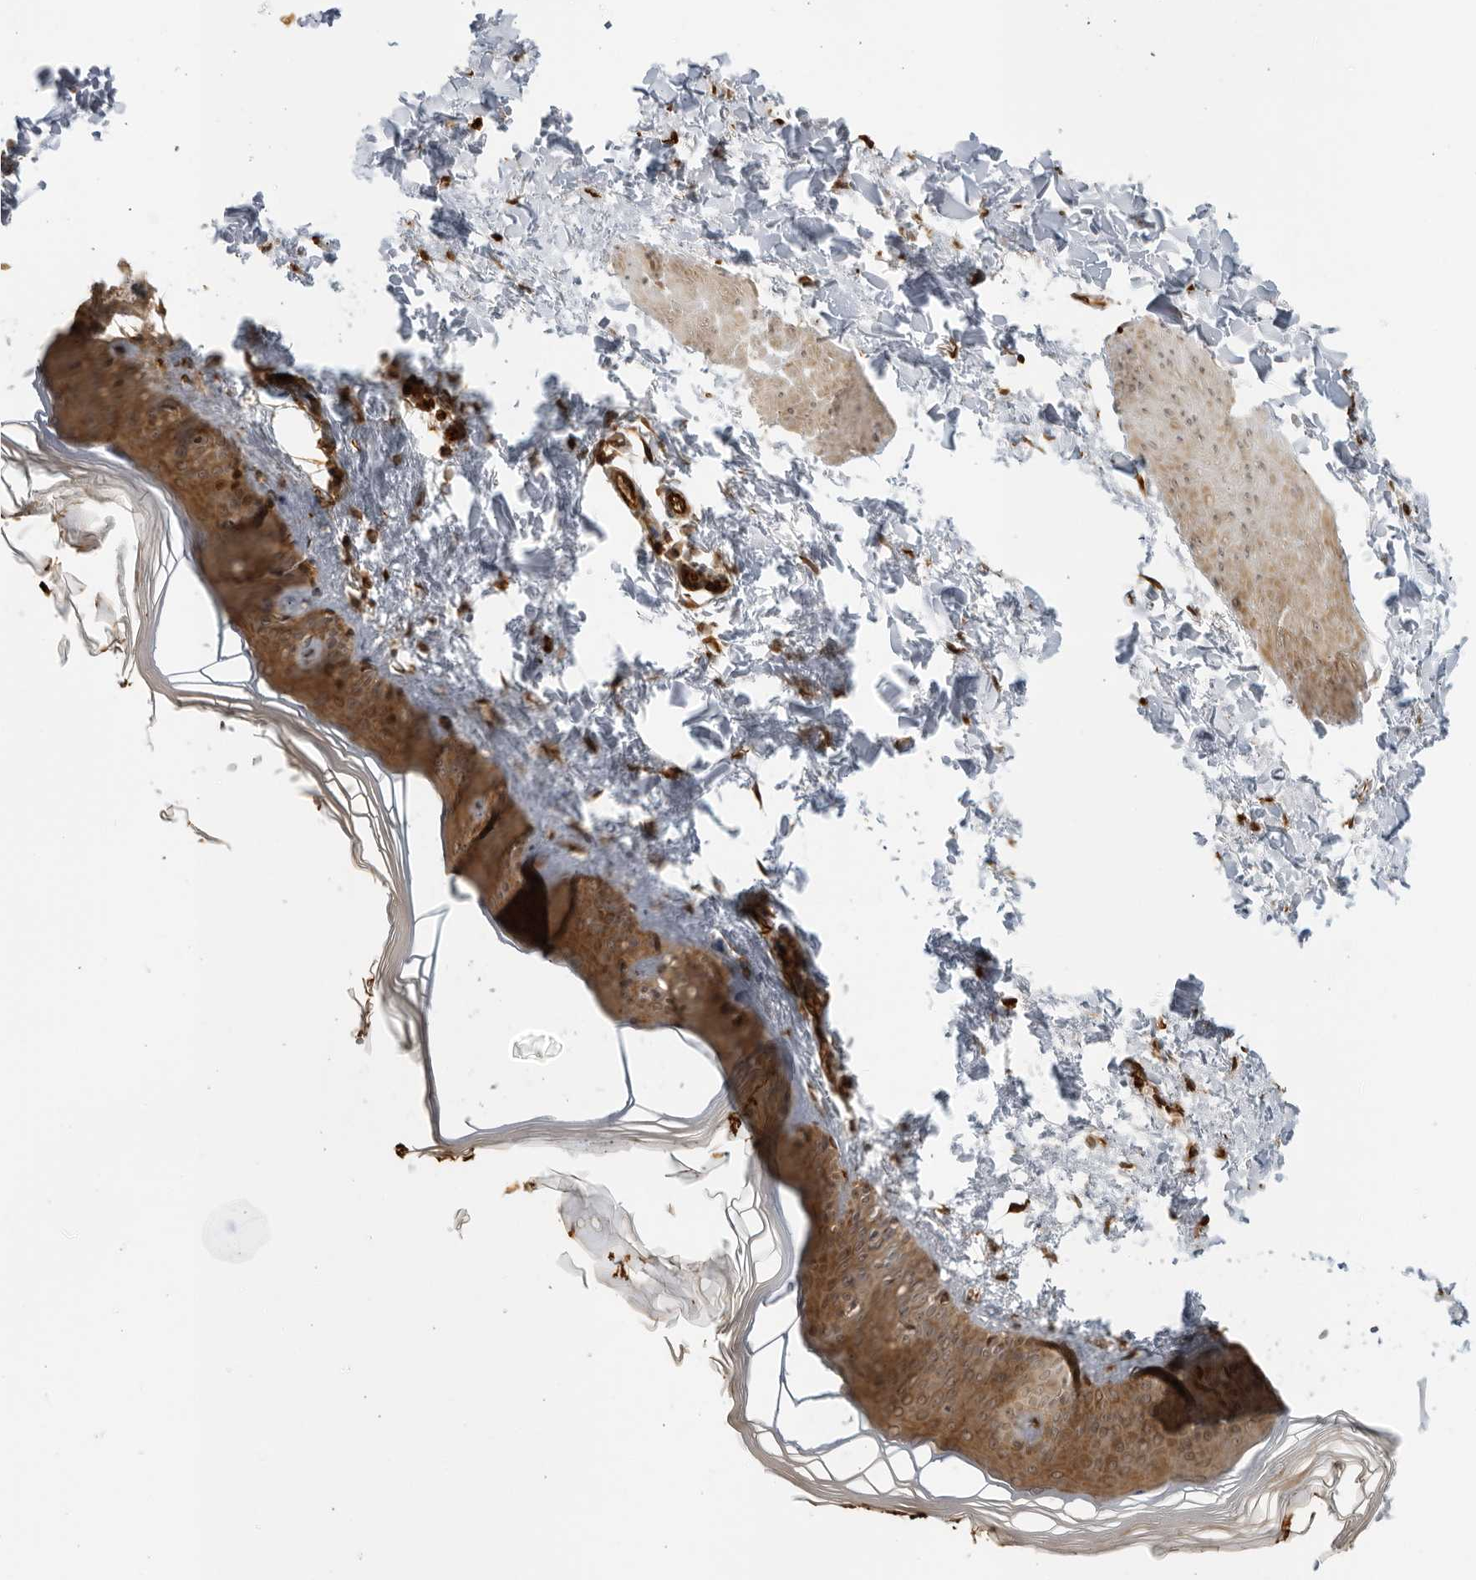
{"staining": {"intensity": "strong", "quantity": ">75%", "location": "cytoplasmic/membranous"}, "tissue": "skin", "cell_type": "Fibroblasts", "image_type": "normal", "snomed": [{"axis": "morphology", "description": "Normal tissue, NOS"}, {"axis": "topography", "description": "Skin"}], "caption": "High-magnification brightfield microscopy of benign skin stained with DAB (3,3'-diaminobenzidine) (brown) and counterstained with hematoxylin (blue). fibroblasts exhibit strong cytoplasmic/membranous staining is identified in about>75% of cells. (DAB = brown stain, brightfield microscopy at high magnification).", "gene": "TCF21", "patient": {"sex": "female", "age": 27}}